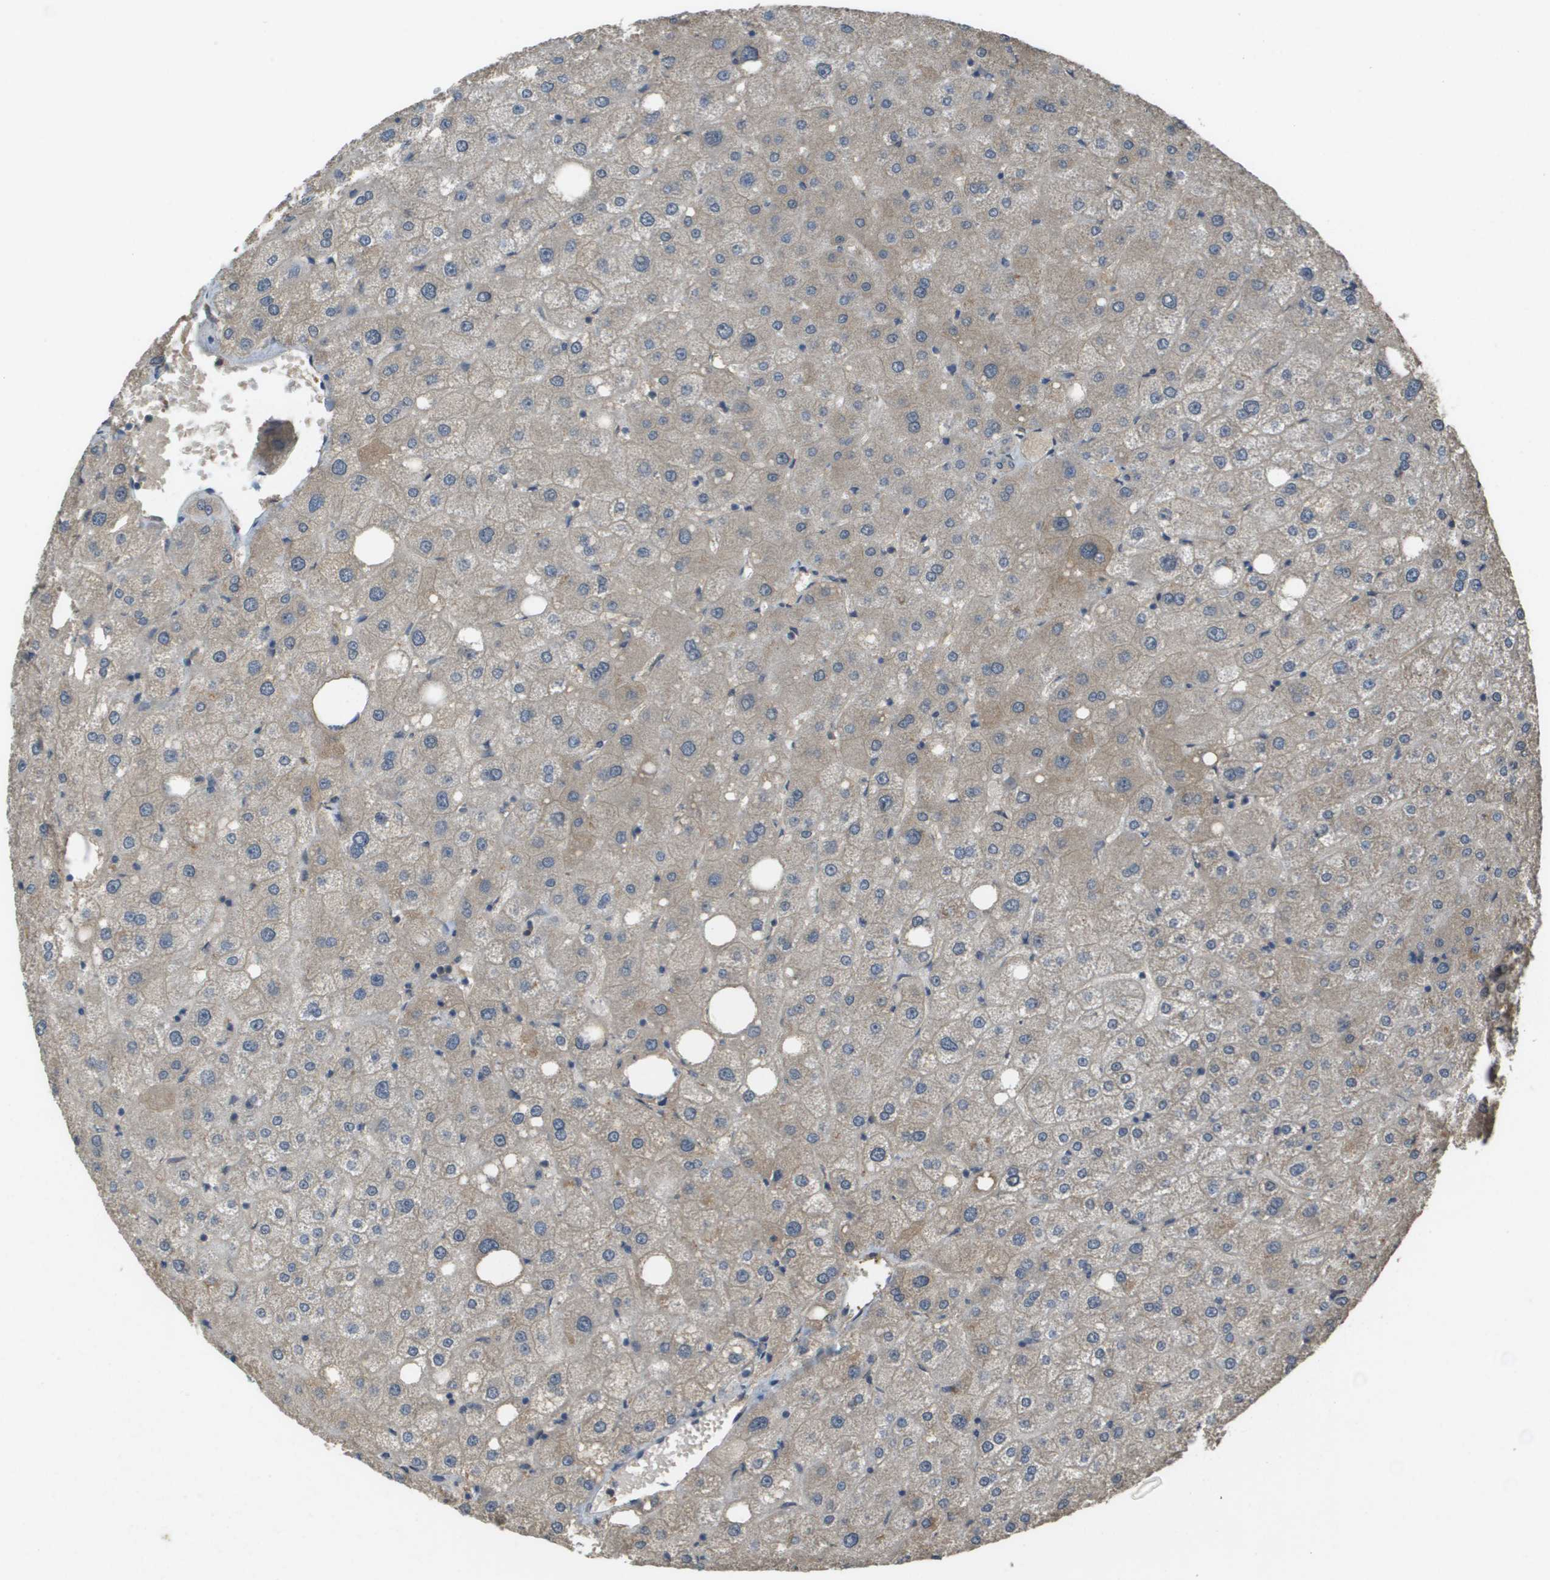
{"staining": {"intensity": "negative", "quantity": "none", "location": "none"}, "tissue": "liver", "cell_type": "Cholangiocytes", "image_type": "normal", "snomed": [{"axis": "morphology", "description": "Normal tissue, NOS"}, {"axis": "topography", "description": "Liver"}], "caption": "An immunohistochemistry (IHC) photomicrograph of normal liver is shown. There is no staining in cholangiocytes of liver. The staining was performed using DAB to visualize the protein expression in brown, while the nuclei were stained in blue with hematoxylin (Magnification: 20x).", "gene": "NDRG2", "patient": {"sex": "male", "age": 73}}